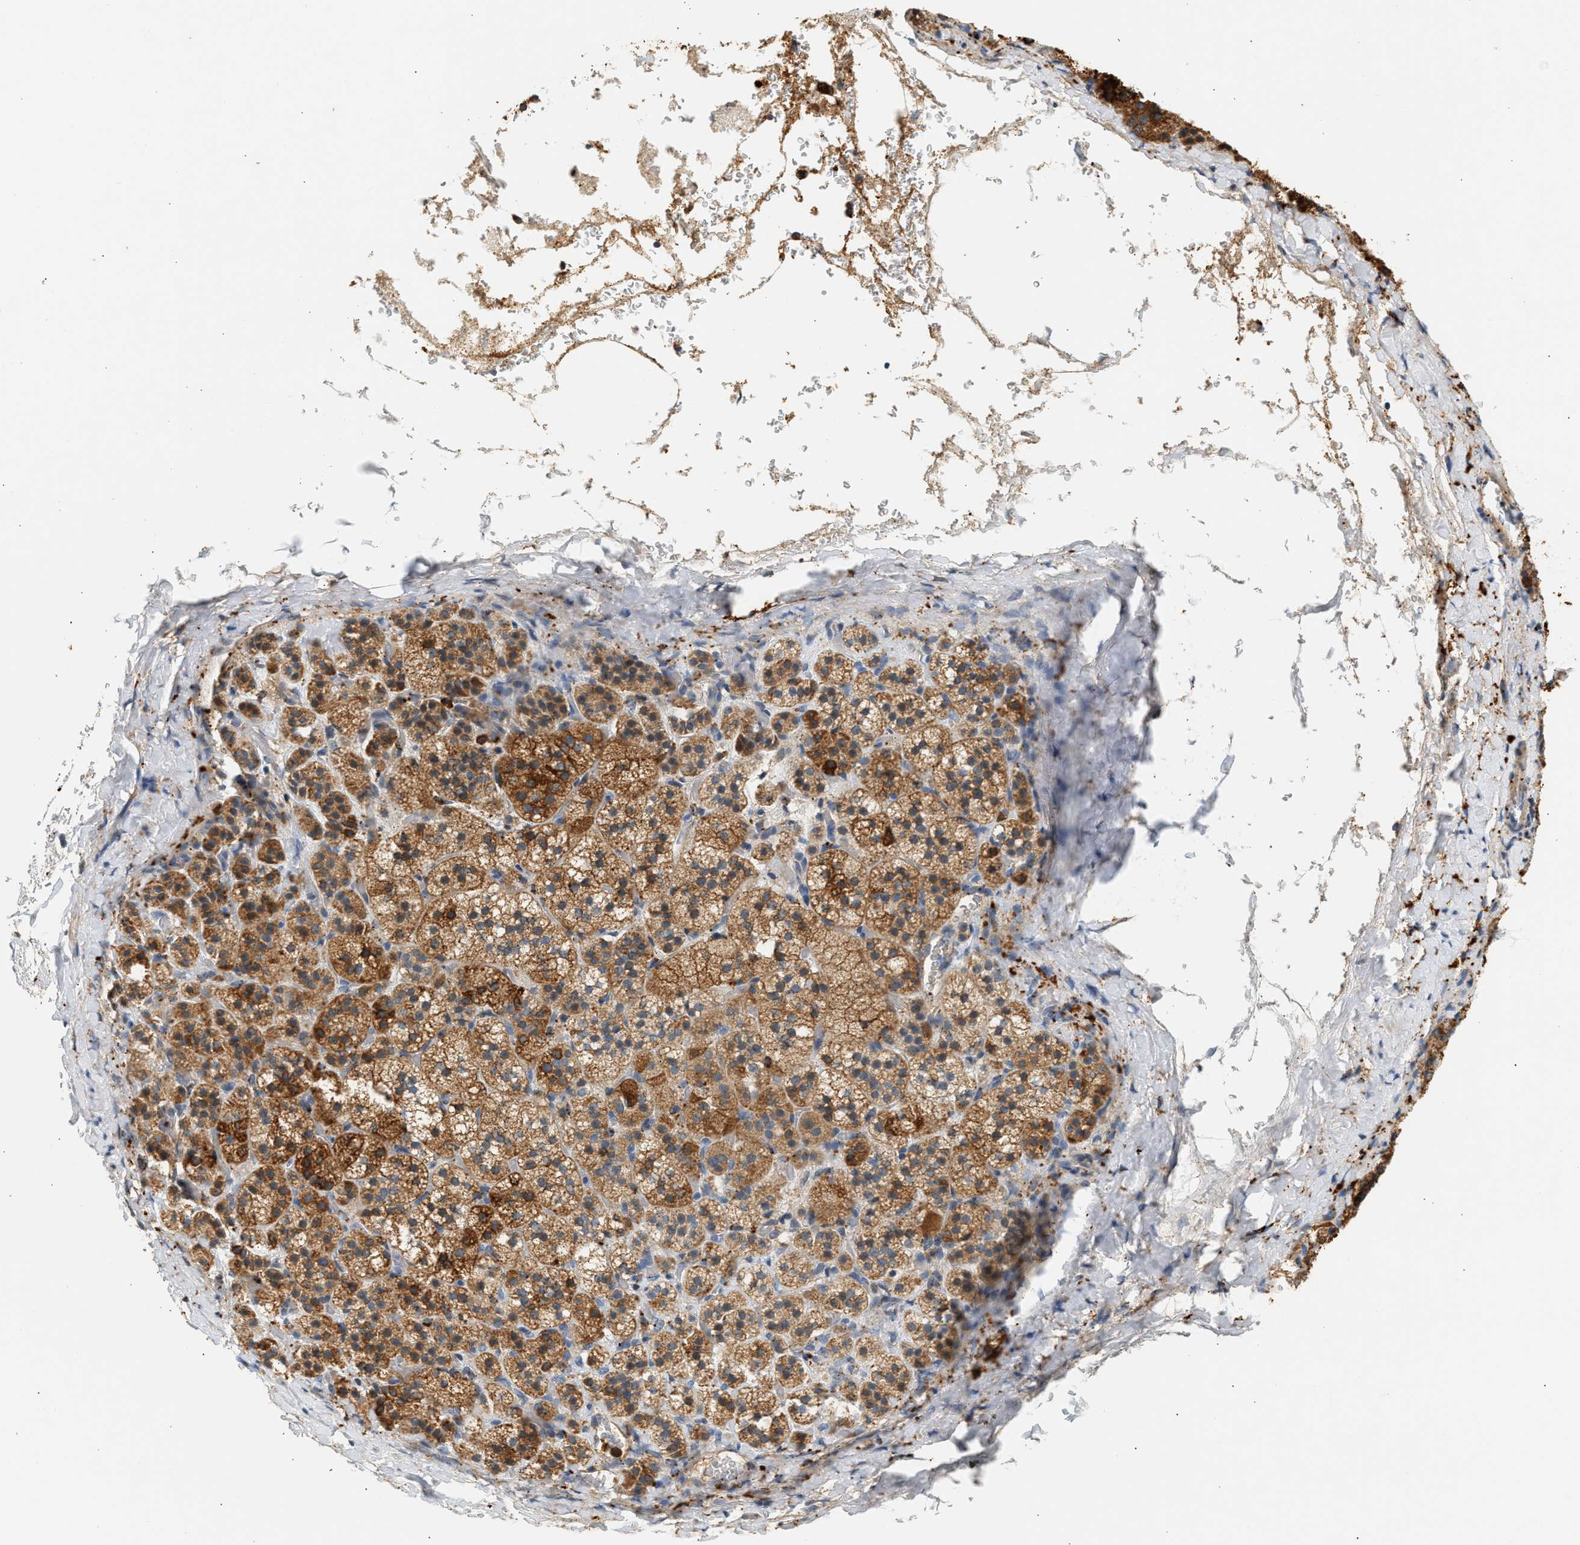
{"staining": {"intensity": "strong", "quantity": ">75%", "location": "cytoplasmic/membranous"}, "tissue": "adrenal gland", "cell_type": "Glandular cells", "image_type": "normal", "snomed": [{"axis": "morphology", "description": "Normal tissue, NOS"}, {"axis": "topography", "description": "Adrenal gland"}], "caption": "A high-resolution micrograph shows IHC staining of unremarkable adrenal gland, which displays strong cytoplasmic/membranous expression in approximately >75% of glandular cells.", "gene": "ENTHD1", "patient": {"sex": "female", "age": 44}}